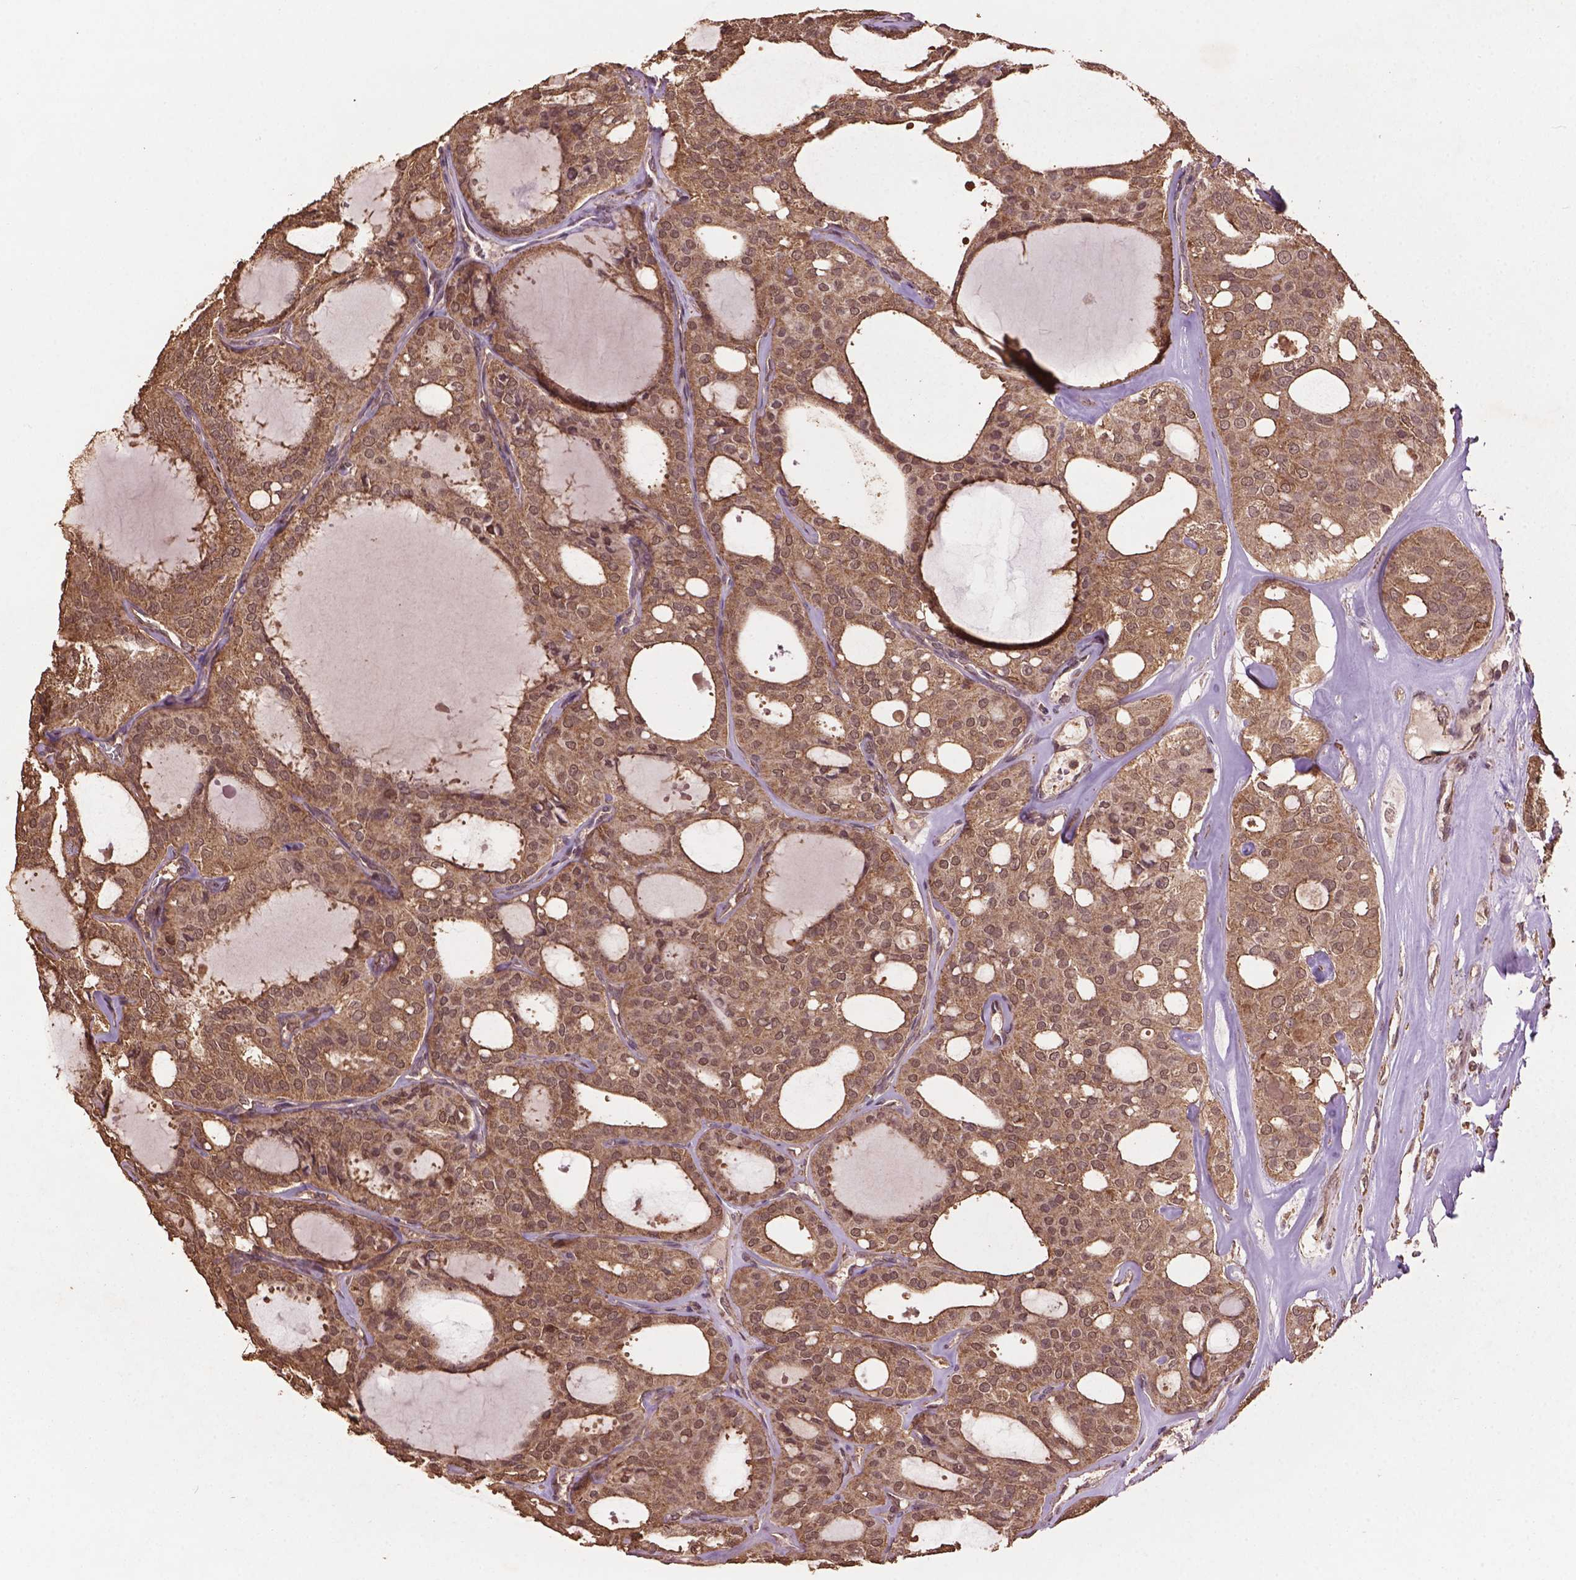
{"staining": {"intensity": "moderate", "quantity": ">75%", "location": "cytoplasmic/membranous"}, "tissue": "thyroid cancer", "cell_type": "Tumor cells", "image_type": "cancer", "snomed": [{"axis": "morphology", "description": "Follicular adenoma carcinoma, NOS"}, {"axis": "topography", "description": "Thyroid gland"}], "caption": "Protein analysis of thyroid cancer (follicular adenoma carcinoma) tissue displays moderate cytoplasmic/membranous positivity in about >75% of tumor cells. The staining was performed using DAB (3,3'-diaminobenzidine), with brown indicating positive protein expression. Nuclei are stained blue with hematoxylin.", "gene": "BABAM1", "patient": {"sex": "male", "age": 75}}